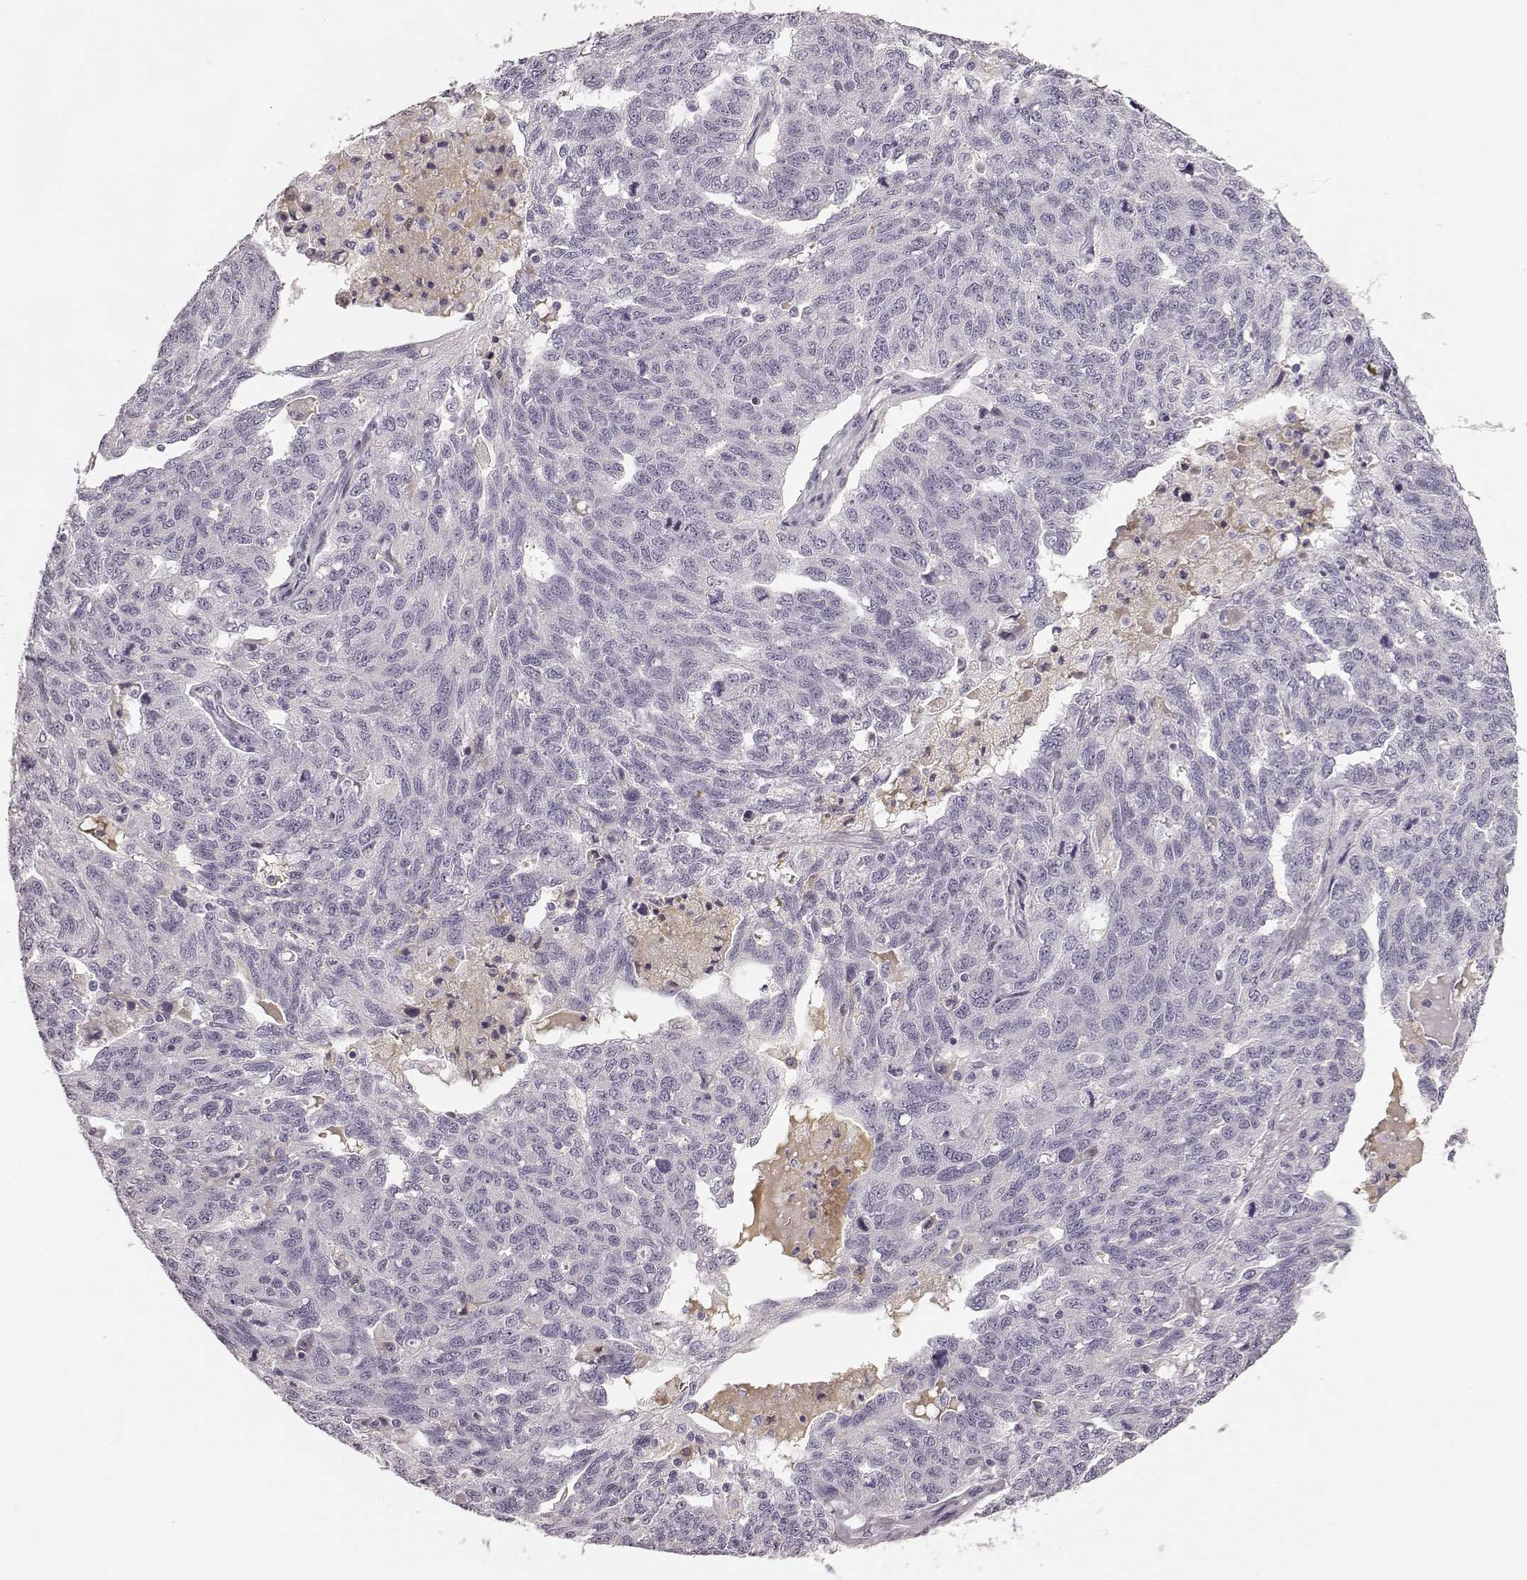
{"staining": {"intensity": "negative", "quantity": "none", "location": "none"}, "tissue": "ovarian cancer", "cell_type": "Tumor cells", "image_type": "cancer", "snomed": [{"axis": "morphology", "description": "Cystadenocarcinoma, serous, NOS"}, {"axis": "topography", "description": "Ovary"}], "caption": "Photomicrograph shows no significant protein staining in tumor cells of ovarian cancer (serous cystadenocarcinoma). (Stains: DAB (3,3'-diaminobenzidine) immunohistochemistry with hematoxylin counter stain, Microscopy: brightfield microscopy at high magnification).", "gene": "KIAA0319", "patient": {"sex": "female", "age": 71}}